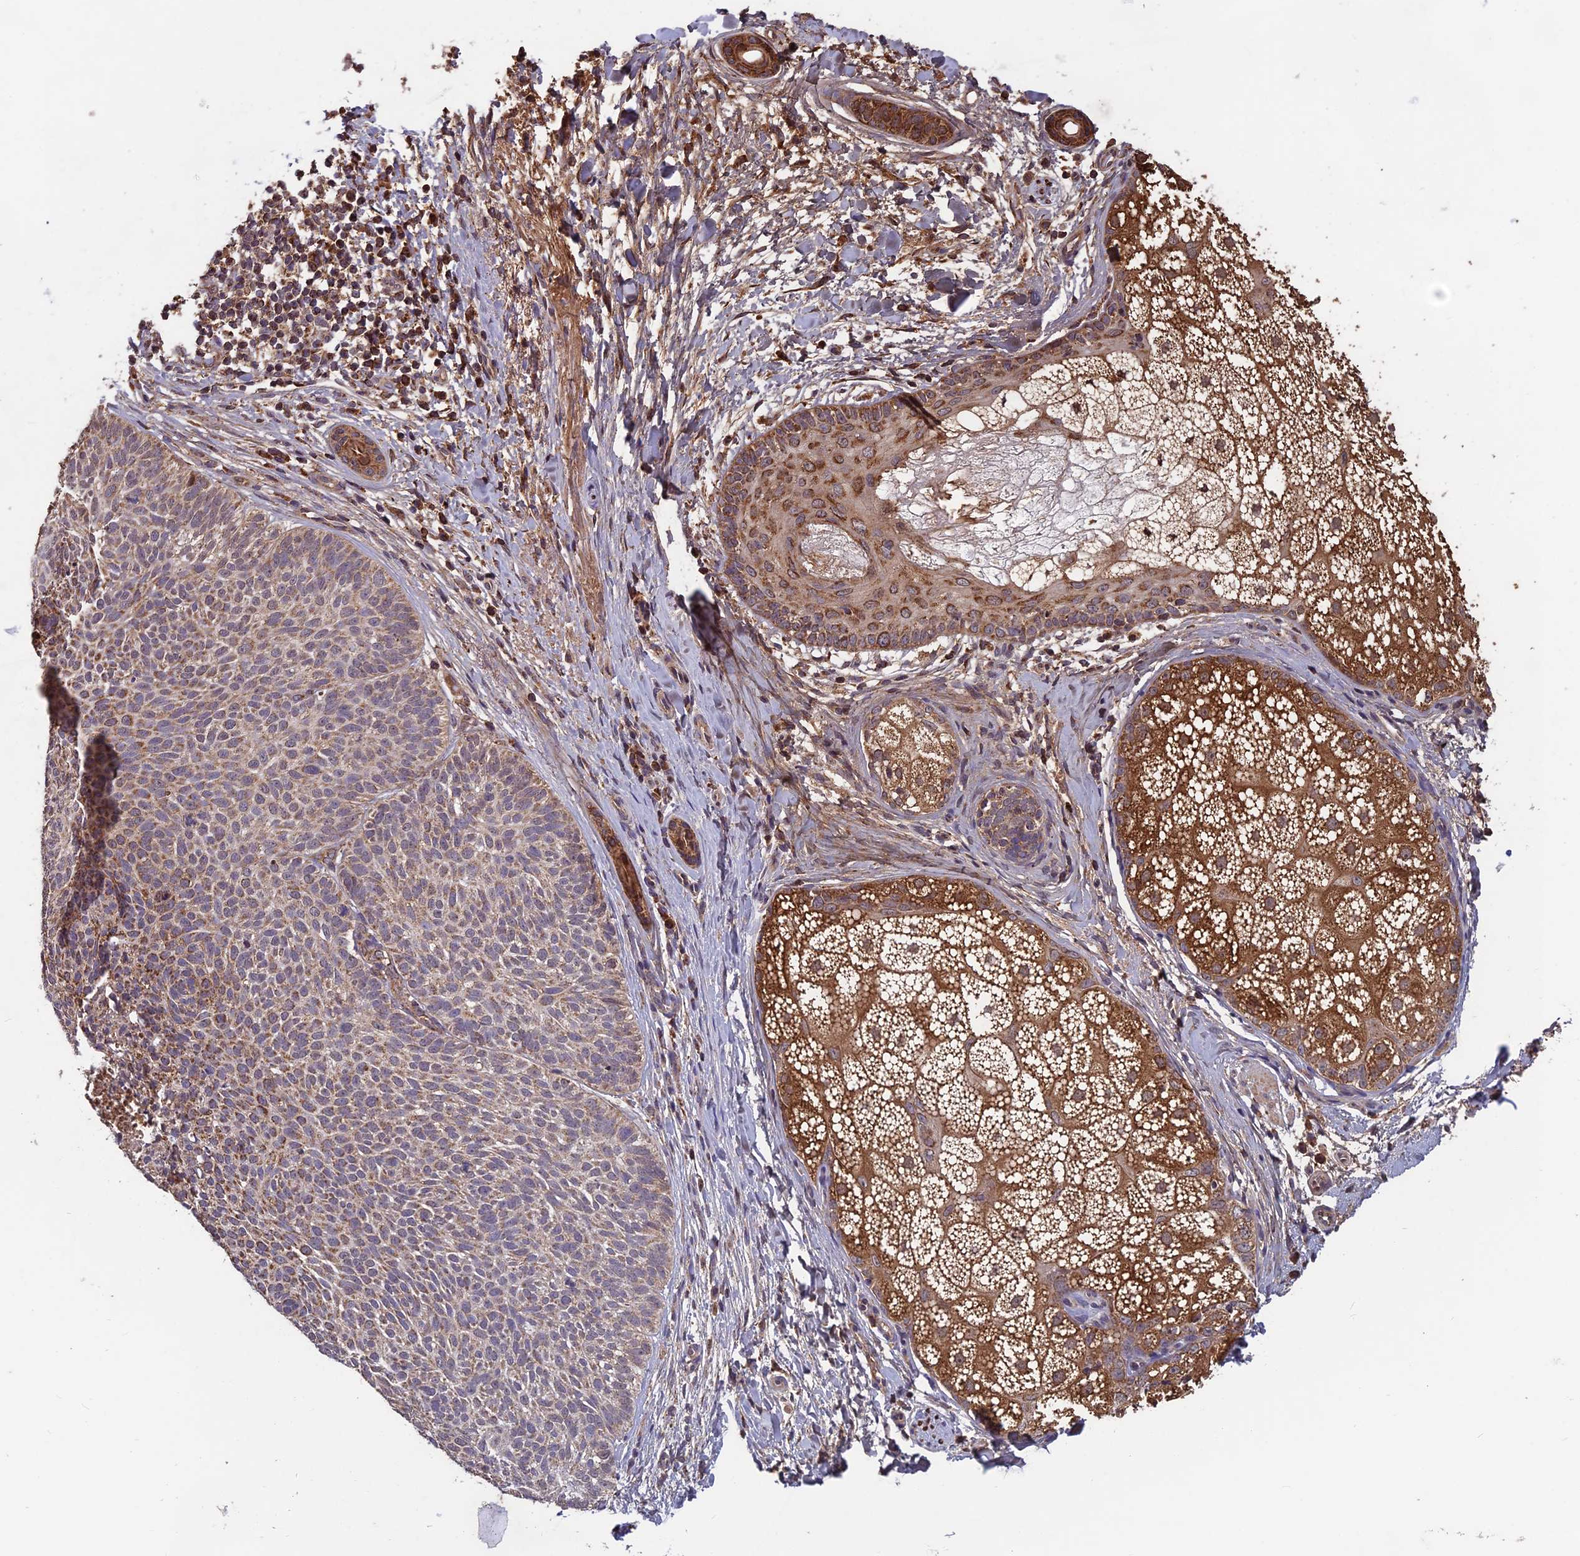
{"staining": {"intensity": "weak", "quantity": "25%-75%", "location": "cytoplasmic/membranous"}, "tissue": "skin cancer", "cell_type": "Tumor cells", "image_type": "cancer", "snomed": [{"axis": "morphology", "description": "Basal cell carcinoma"}, {"axis": "topography", "description": "Skin"}], "caption": "Immunohistochemical staining of skin cancer demonstrates weak cytoplasmic/membranous protein expression in about 25%-75% of tumor cells.", "gene": "CCDC15", "patient": {"sex": "male", "age": 85}}